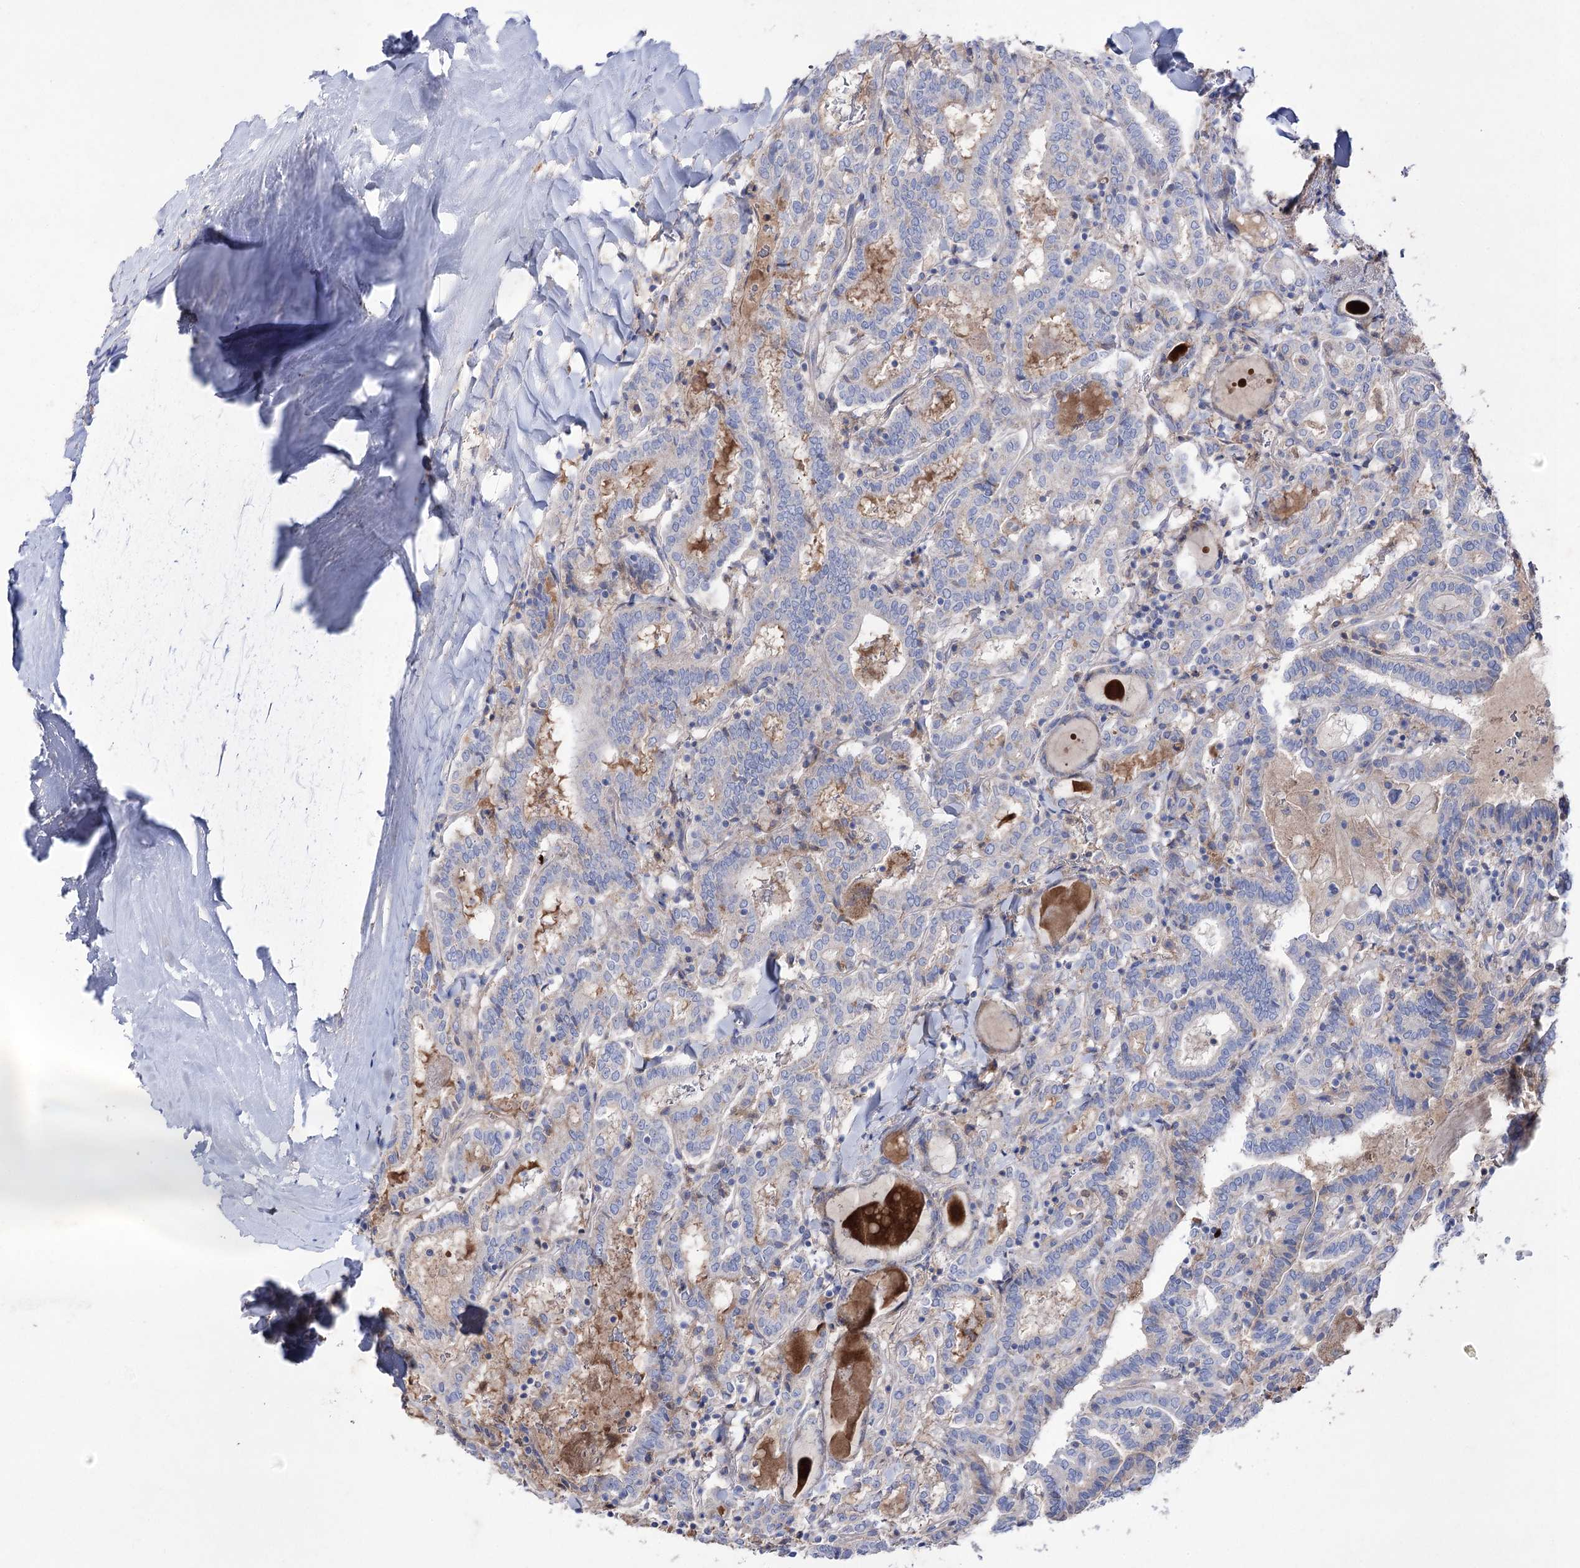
{"staining": {"intensity": "negative", "quantity": "none", "location": "none"}, "tissue": "thyroid cancer", "cell_type": "Tumor cells", "image_type": "cancer", "snomed": [{"axis": "morphology", "description": "Papillary adenocarcinoma, NOS"}, {"axis": "topography", "description": "Thyroid gland"}], "caption": "High power microscopy image of an immunohistochemistry micrograph of thyroid cancer (papillary adenocarcinoma), revealing no significant positivity in tumor cells.", "gene": "NAGLU", "patient": {"sex": "female", "age": 72}}